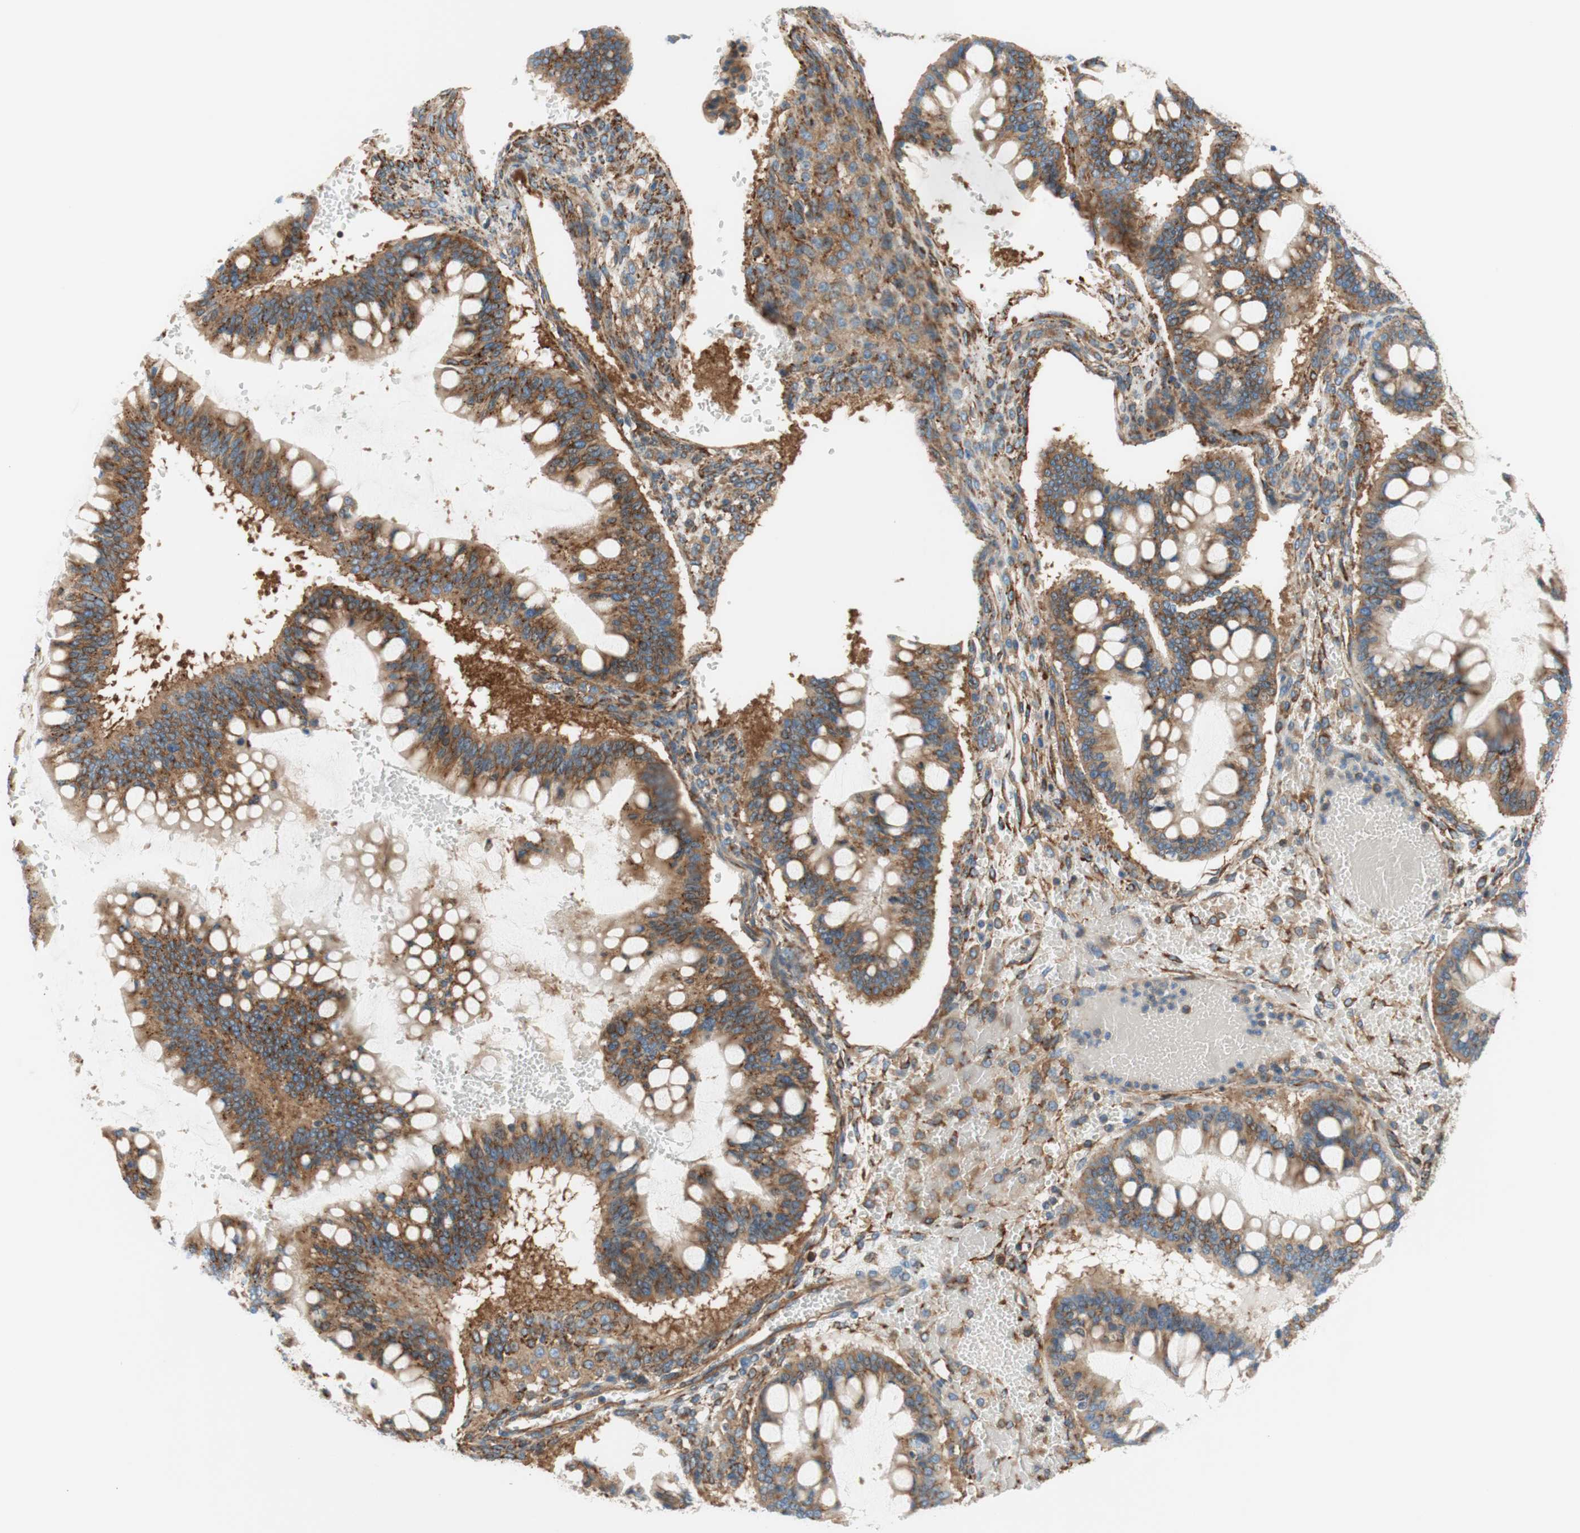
{"staining": {"intensity": "moderate", "quantity": ">75%", "location": "cytoplasmic/membranous"}, "tissue": "ovarian cancer", "cell_type": "Tumor cells", "image_type": "cancer", "snomed": [{"axis": "morphology", "description": "Cystadenocarcinoma, mucinous, NOS"}, {"axis": "topography", "description": "Ovary"}], "caption": "Protein staining displays moderate cytoplasmic/membranous expression in approximately >75% of tumor cells in ovarian mucinous cystadenocarcinoma. The staining is performed using DAB brown chromogen to label protein expression. The nuclei are counter-stained blue using hematoxylin.", "gene": "VPS26A", "patient": {"sex": "female", "age": 73}}